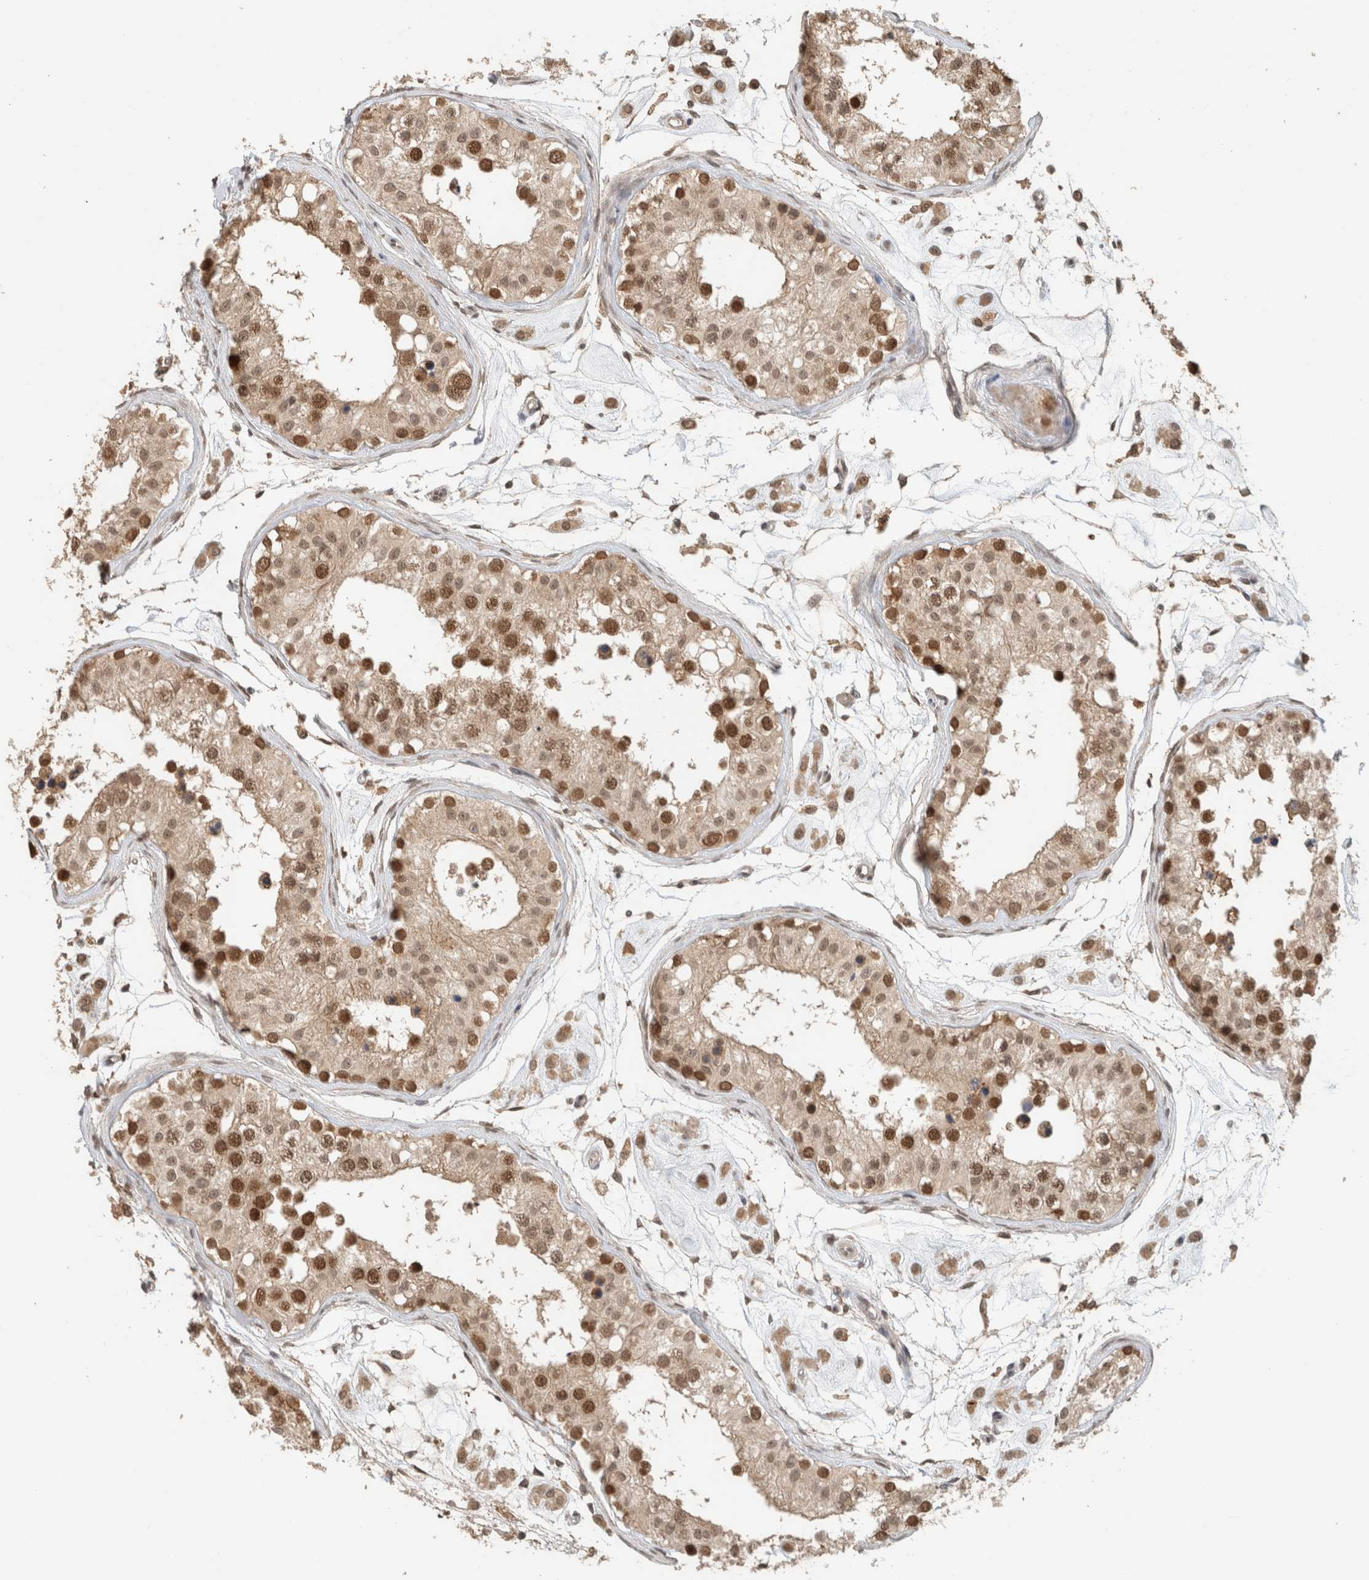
{"staining": {"intensity": "strong", "quantity": ">75%", "location": "nuclear"}, "tissue": "testis", "cell_type": "Cells in seminiferous ducts", "image_type": "normal", "snomed": [{"axis": "morphology", "description": "Normal tissue, NOS"}, {"axis": "morphology", "description": "Adenocarcinoma, metastatic, NOS"}, {"axis": "topography", "description": "Testis"}], "caption": "High-power microscopy captured an immunohistochemistry image of unremarkable testis, revealing strong nuclear expression in approximately >75% of cells in seminiferous ducts. (brown staining indicates protein expression, while blue staining denotes nuclei).", "gene": "C1orf21", "patient": {"sex": "male", "age": 26}}